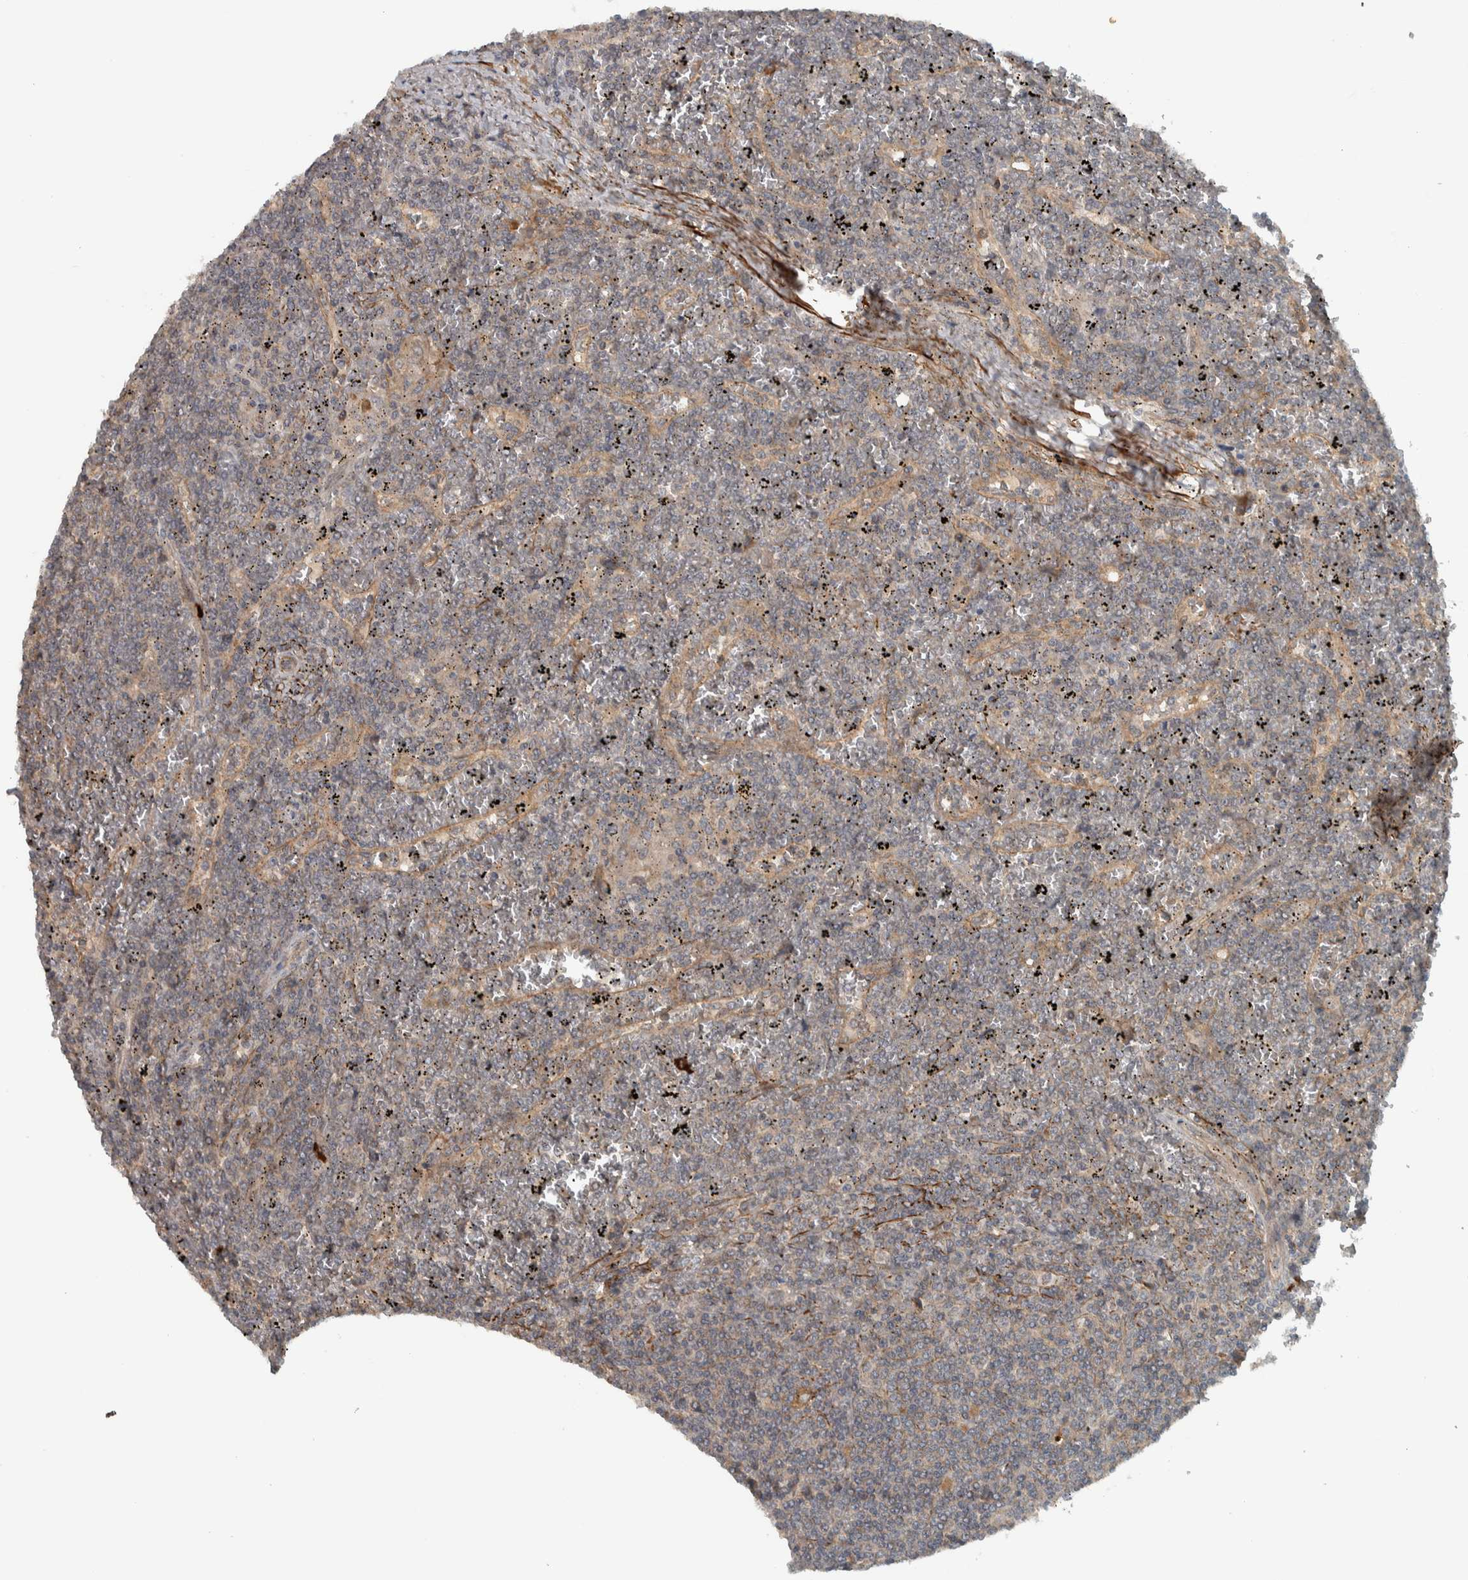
{"staining": {"intensity": "negative", "quantity": "none", "location": "none"}, "tissue": "lymphoma", "cell_type": "Tumor cells", "image_type": "cancer", "snomed": [{"axis": "morphology", "description": "Malignant lymphoma, non-Hodgkin's type, Low grade"}, {"axis": "topography", "description": "Spleen"}], "caption": "The photomicrograph reveals no significant expression in tumor cells of low-grade malignant lymphoma, non-Hodgkin's type.", "gene": "LBHD1", "patient": {"sex": "female", "age": 19}}